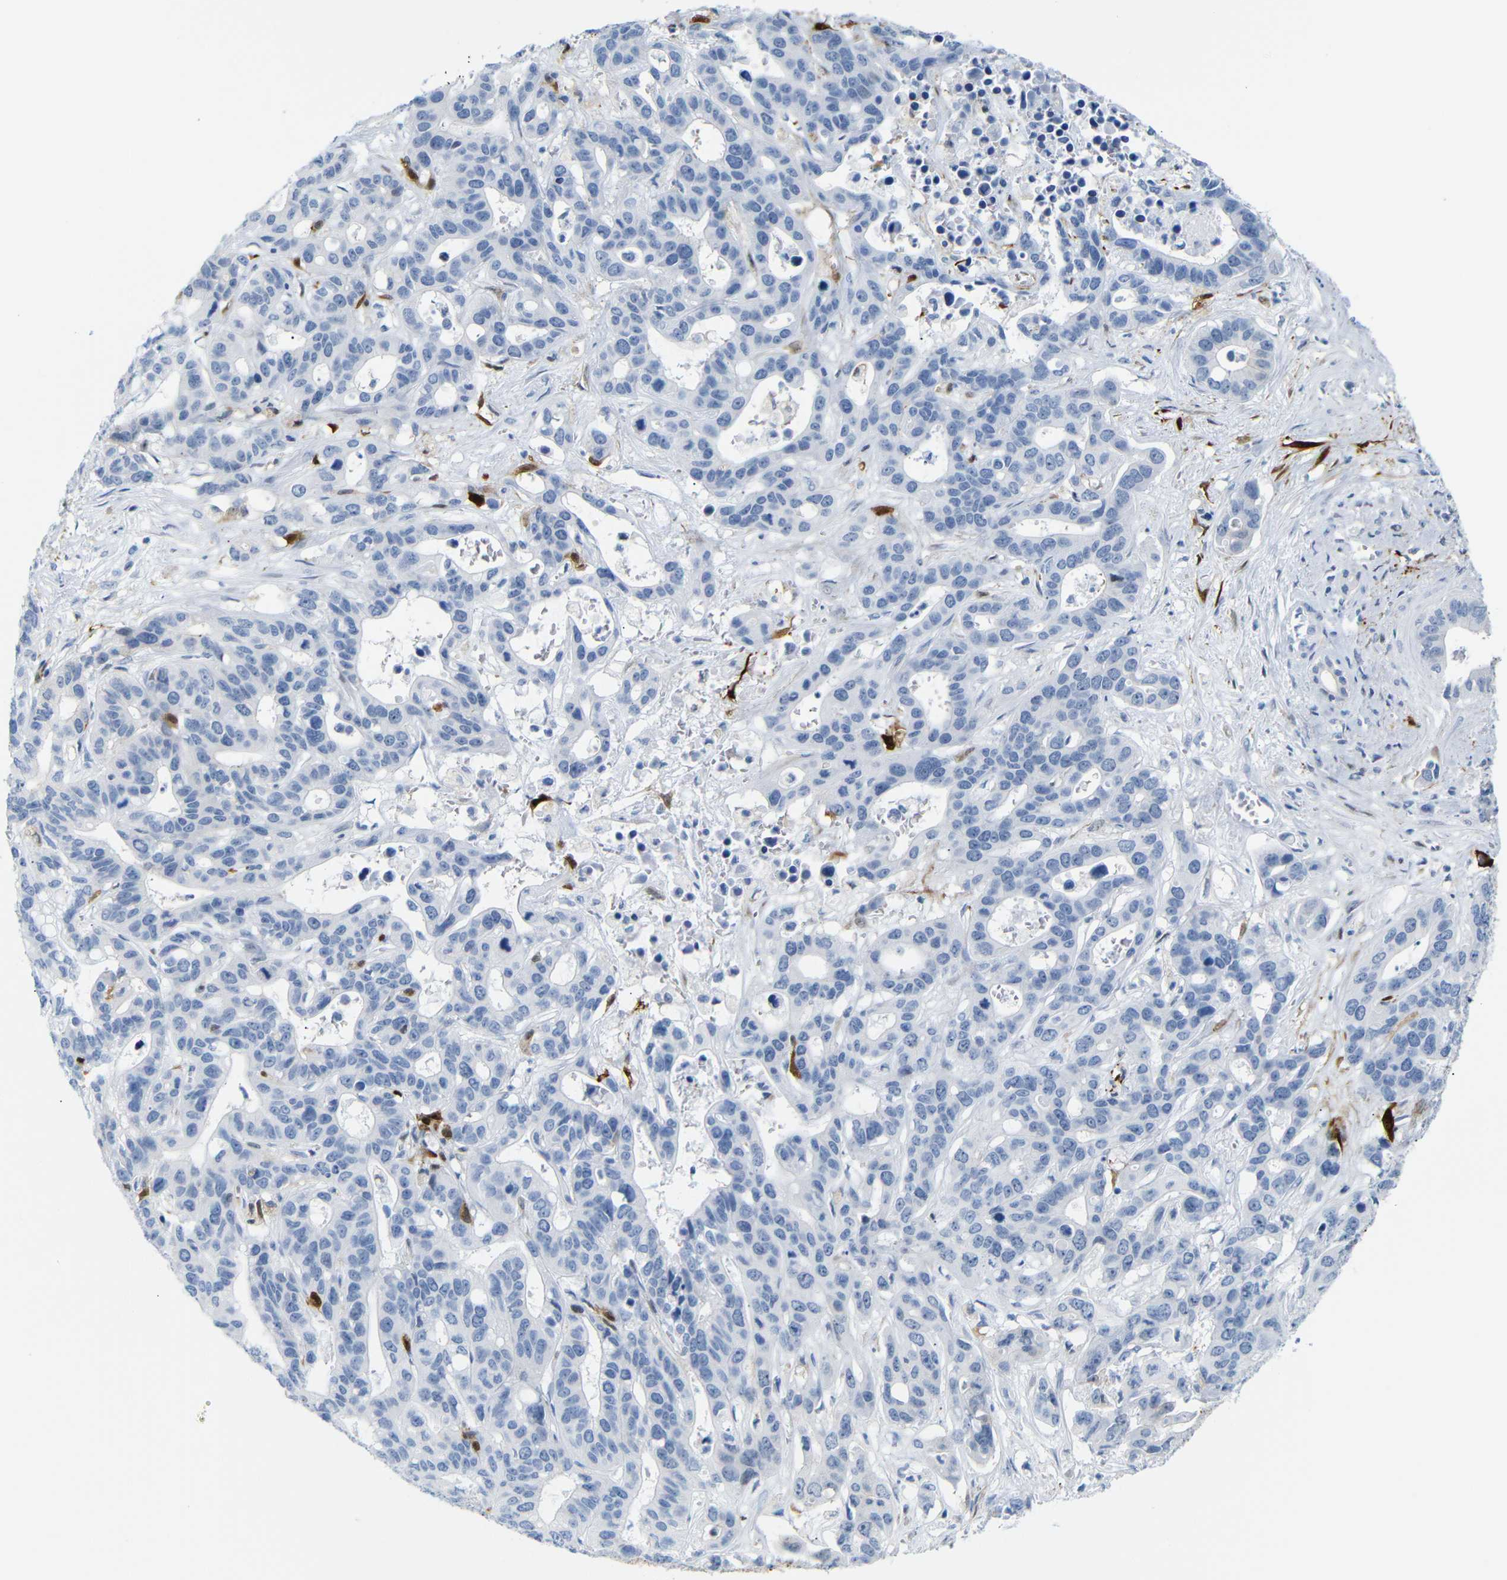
{"staining": {"intensity": "negative", "quantity": "none", "location": "none"}, "tissue": "liver cancer", "cell_type": "Tumor cells", "image_type": "cancer", "snomed": [{"axis": "morphology", "description": "Cholangiocarcinoma"}, {"axis": "topography", "description": "Liver"}], "caption": "This is an IHC histopathology image of liver cholangiocarcinoma. There is no positivity in tumor cells.", "gene": "MT1A", "patient": {"sex": "female", "age": 65}}